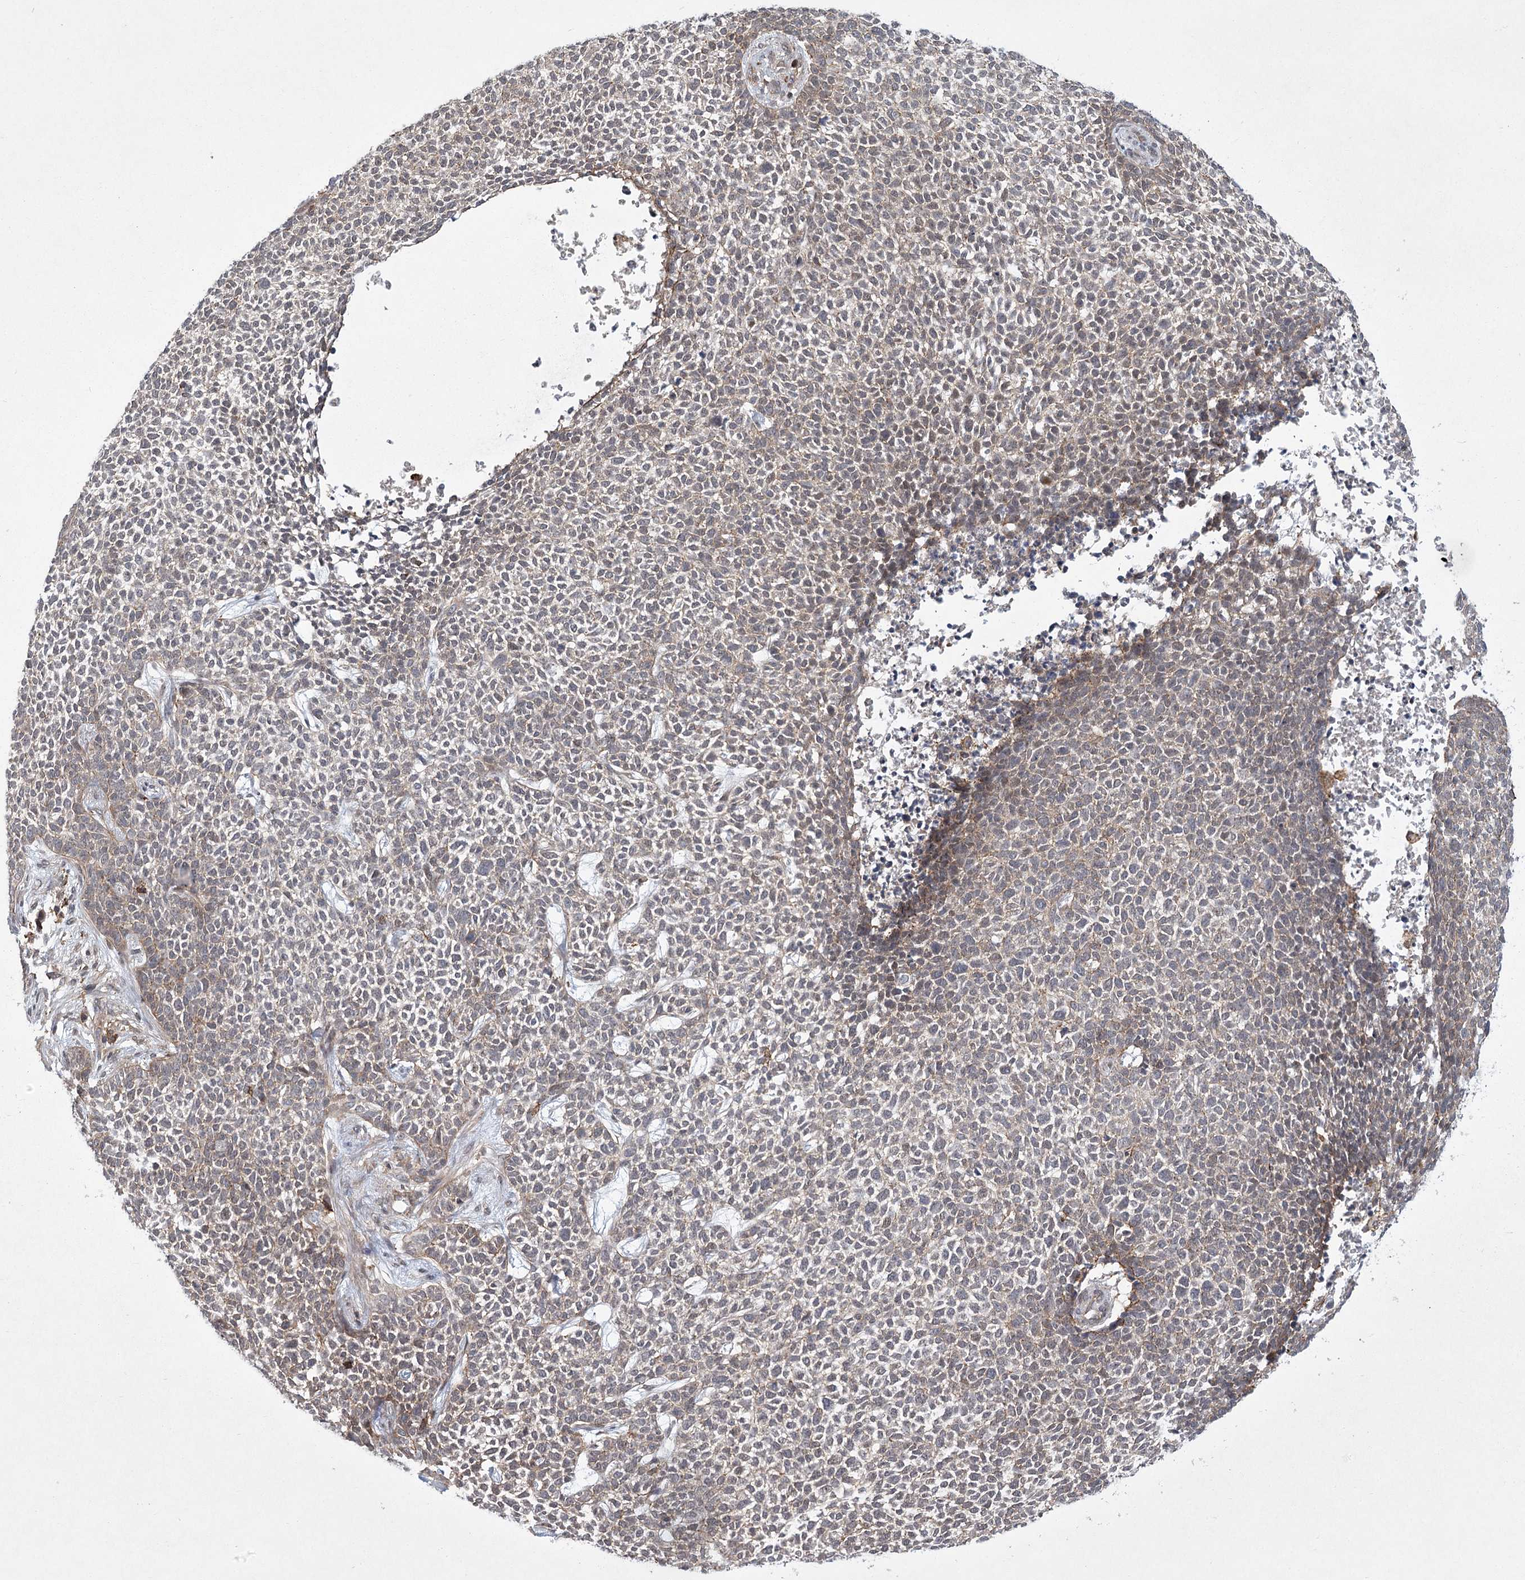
{"staining": {"intensity": "negative", "quantity": "none", "location": "none"}, "tissue": "skin cancer", "cell_type": "Tumor cells", "image_type": "cancer", "snomed": [{"axis": "morphology", "description": "Basal cell carcinoma"}, {"axis": "topography", "description": "Skin"}], "caption": "DAB (3,3'-diaminobenzidine) immunohistochemical staining of human skin cancer (basal cell carcinoma) exhibits no significant expression in tumor cells. (Stains: DAB IHC with hematoxylin counter stain, Microscopy: brightfield microscopy at high magnification).", "gene": "MEPE", "patient": {"sex": "female", "age": 84}}